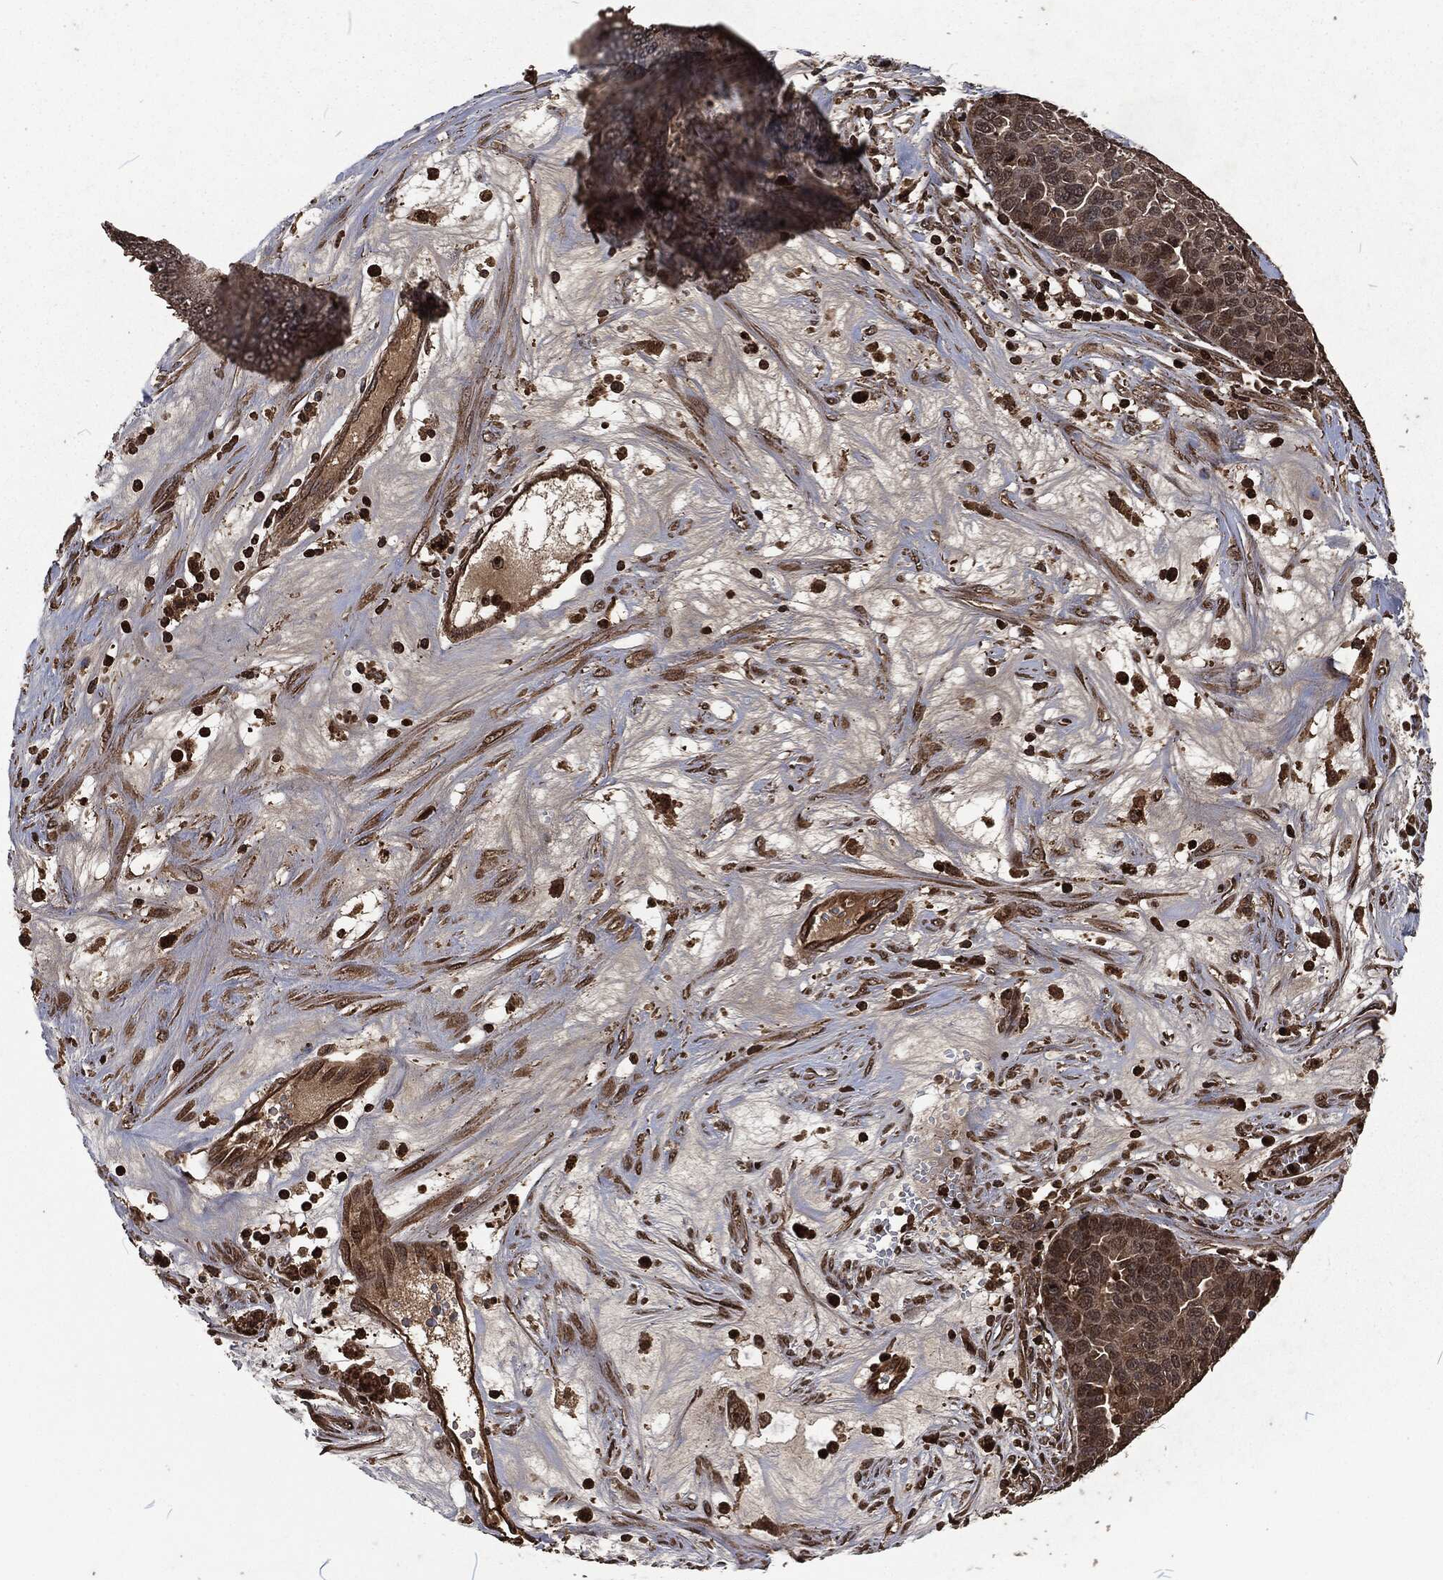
{"staining": {"intensity": "moderate", "quantity": "25%-75%", "location": "cytoplasmic/membranous,nuclear"}, "tissue": "ovarian cancer", "cell_type": "Tumor cells", "image_type": "cancer", "snomed": [{"axis": "morphology", "description": "Cystadenocarcinoma, serous, NOS"}, {"axis": "topography", "description": "Ovary"}], "caption": "Approximately 25%-75% of tumor cells in ovarian serous cystadenocarcinoma display moderate cytoplasmic/membranous and nuclear protein expression as visualized by brown immunohistochemical staining.", "gene": "SNAI1", "patient": {"sex": "female", "age": 87}}